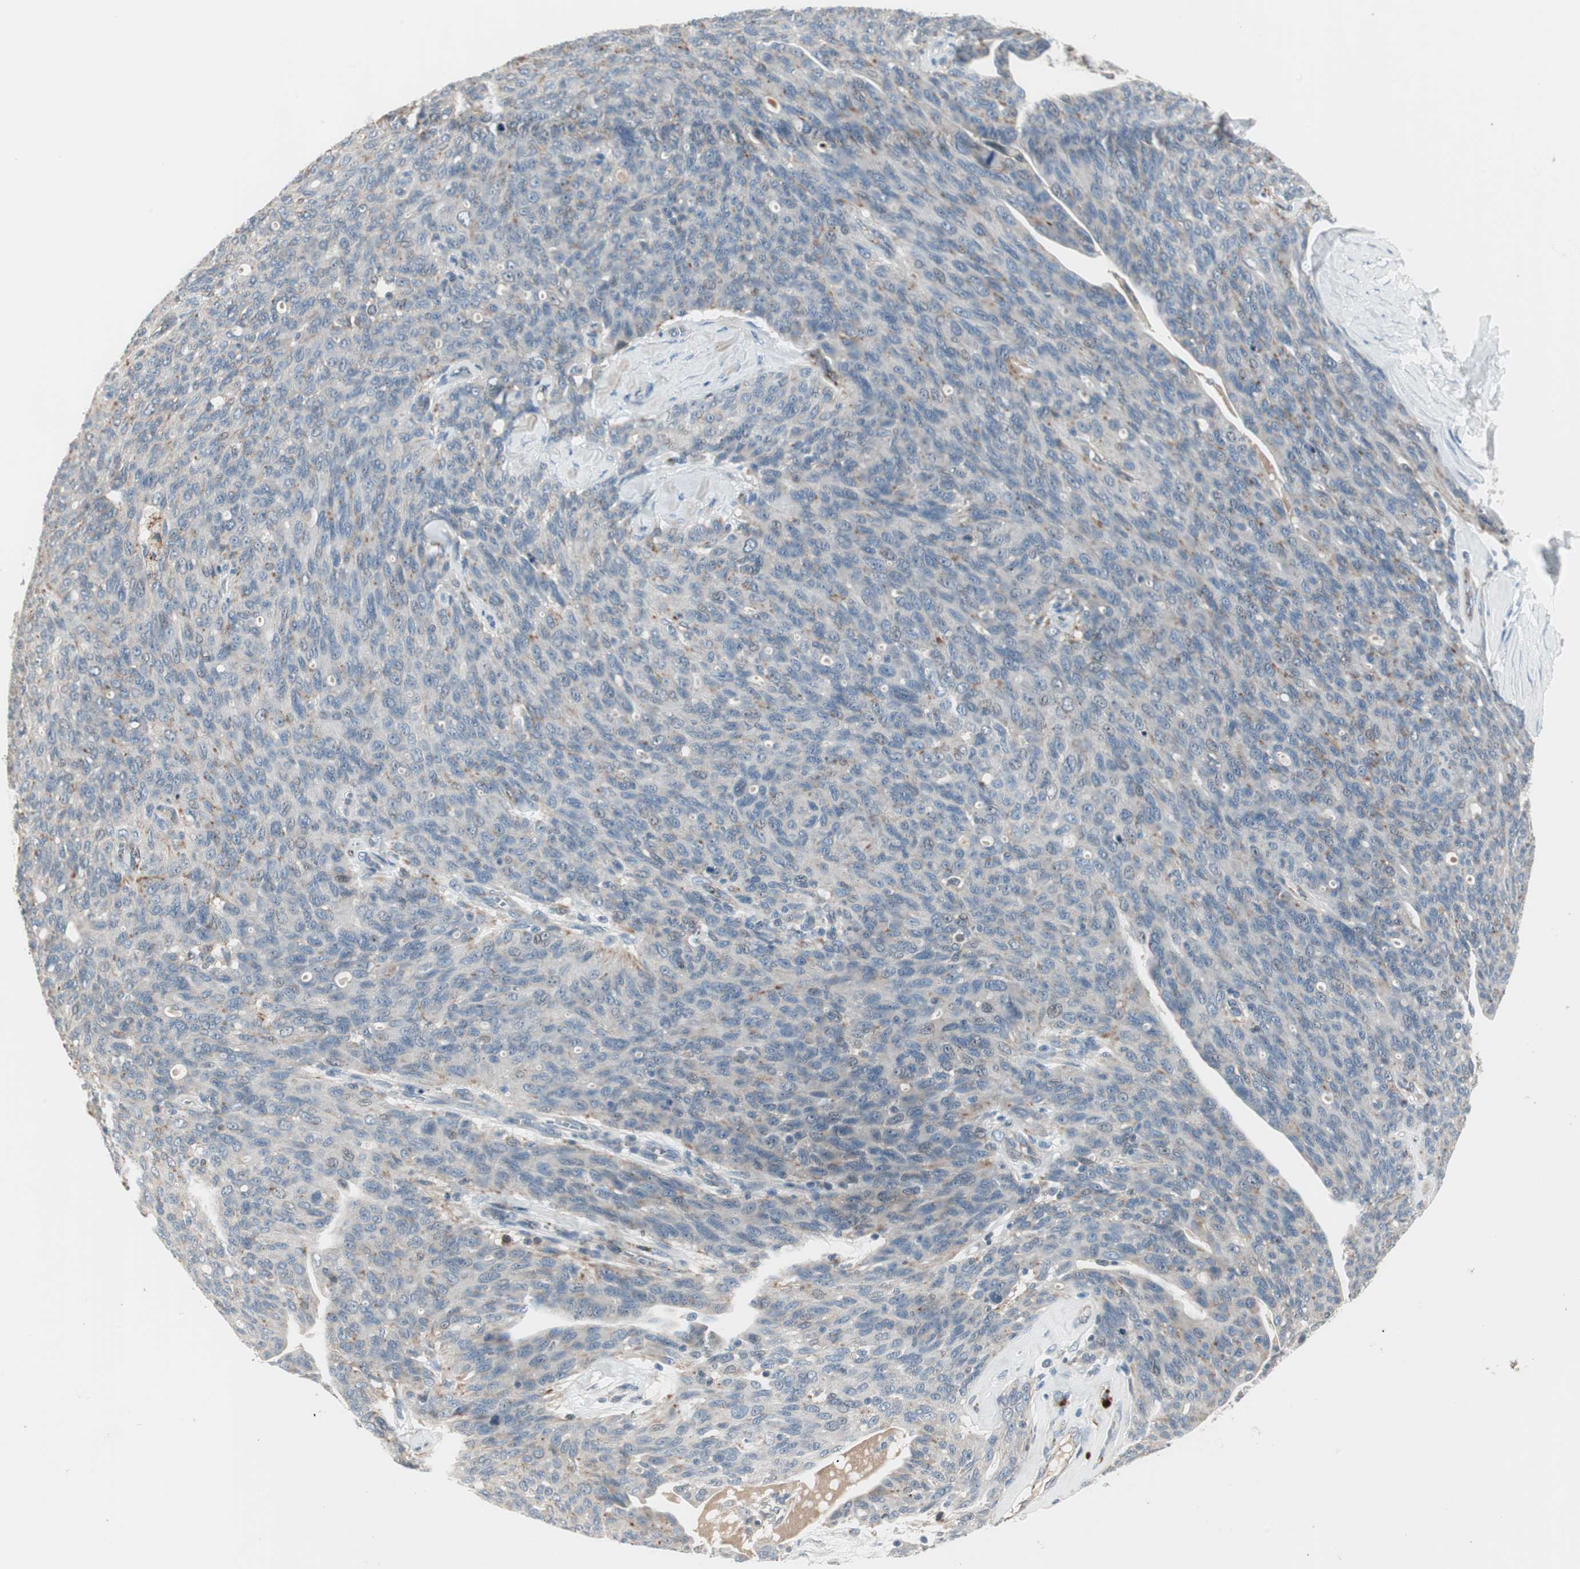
{"staining": {"intensity": "weak", "quantity": "25%-75%", "location": "cytoplasmic/membranous"}, "tissue": "ovarian cancer", "cell_type": "Tumor cells", "image_type": "cancer", "snomed": [{"axis": "morphology", "description": "Carcinoma, endometroid"}, {"axis": "topography", "description": "Ovary"}], "caption": "Immunohistochemical staining of ovarian cancer (endometroid carcinoma) reveals low levels of weak cytoplasmic/membranous protein staining in approximately 25%-75% of tumor cells.", "gene": "FGFR4", "patient": {"sex": "female", "age": 60}}